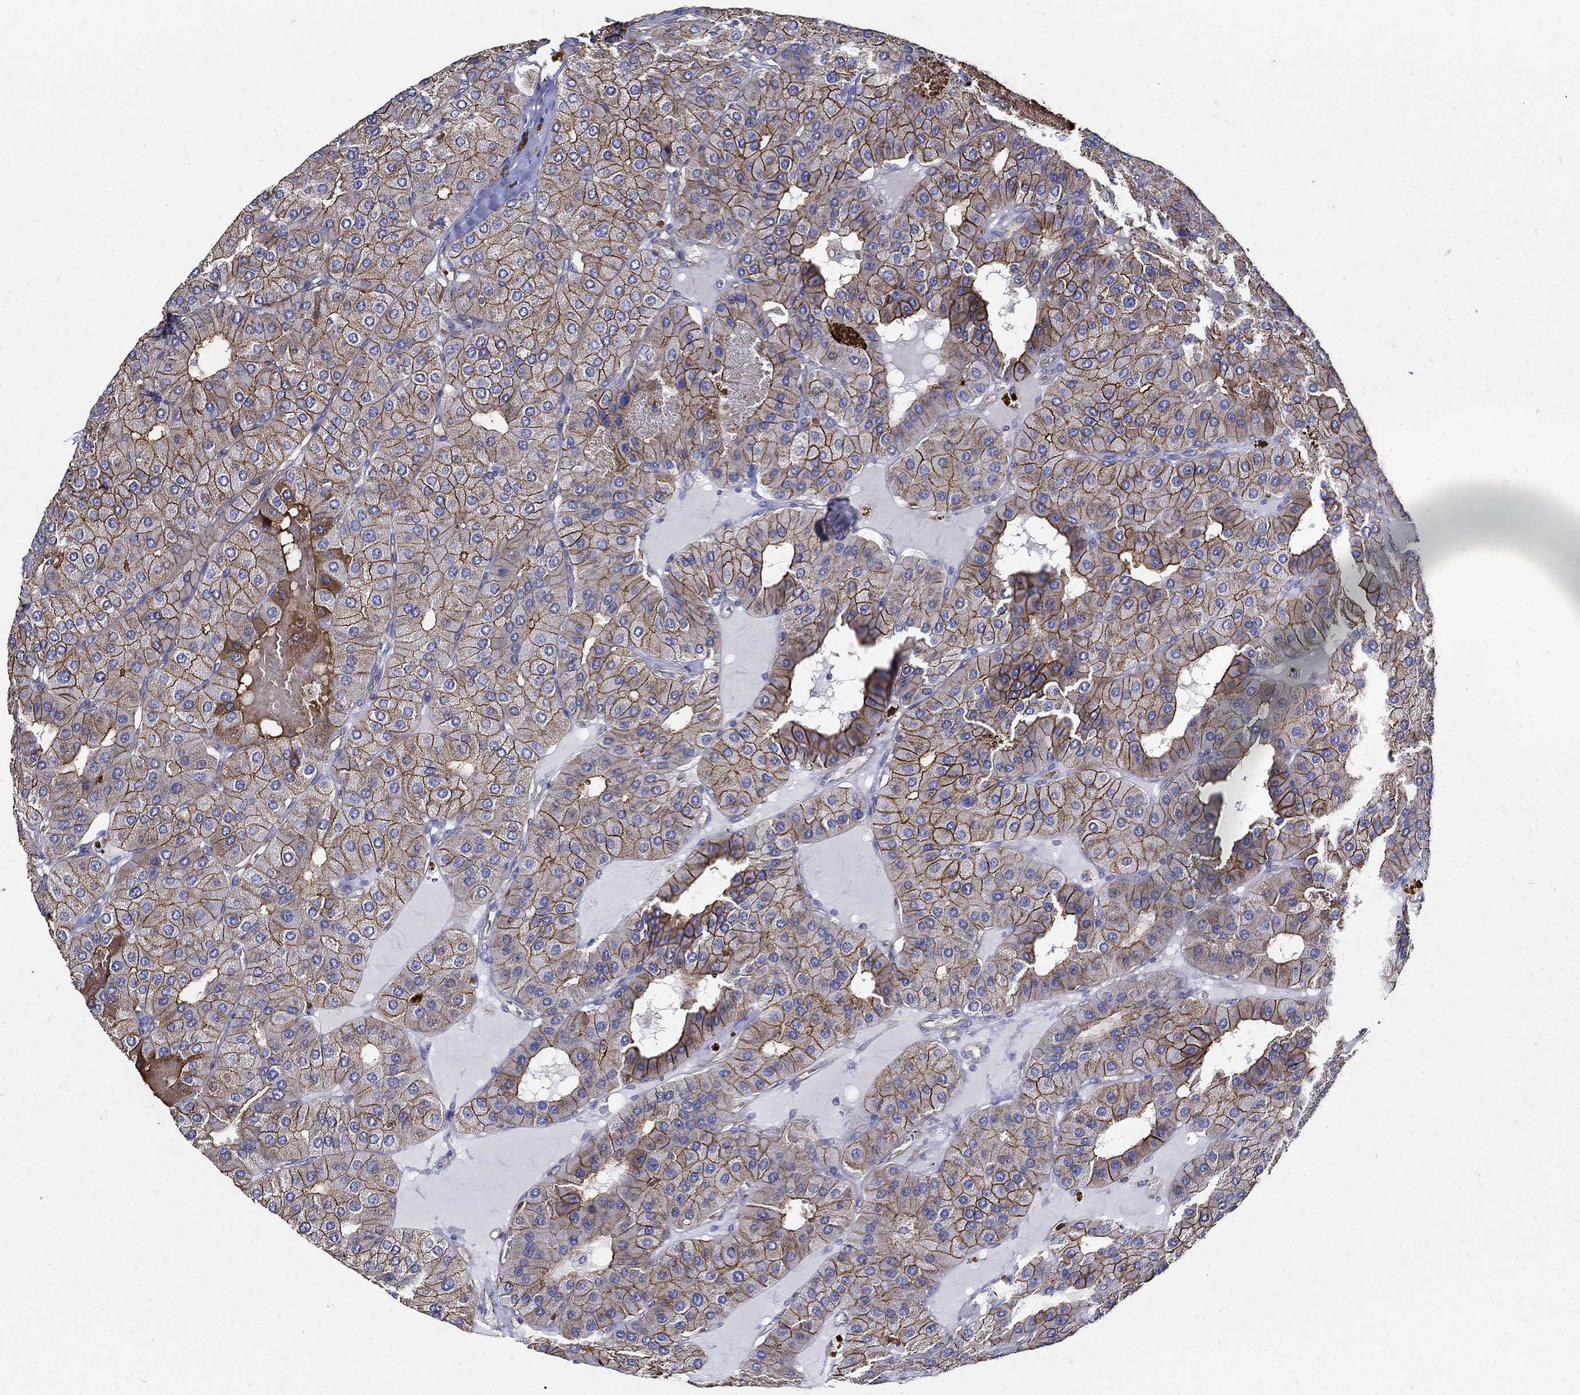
{"staining": {"intensity": "strong", "quantity": ">75%", "location": "cytoplasmic/membranous"}, "tissue": "parathyroid gland", "cell_type": "Glandular cells", "image_type": "normal", "snomed": [{"axis": "morphology", "description": "Normal tissue, NOS"}, {"axis": "morphology", "description": "Adenoma, NOS"}, {"axis": "topography", "description": "Parathyroid gland"}], "caption": "Immunohistochemistry (IHC) of normal parathyroid gland reveals high levels of strong cytoplasmic/membranous positivity in about >75% of glandular cells.", "gene": "APBB3", "patient": {"sex": "female", "age": 86}}